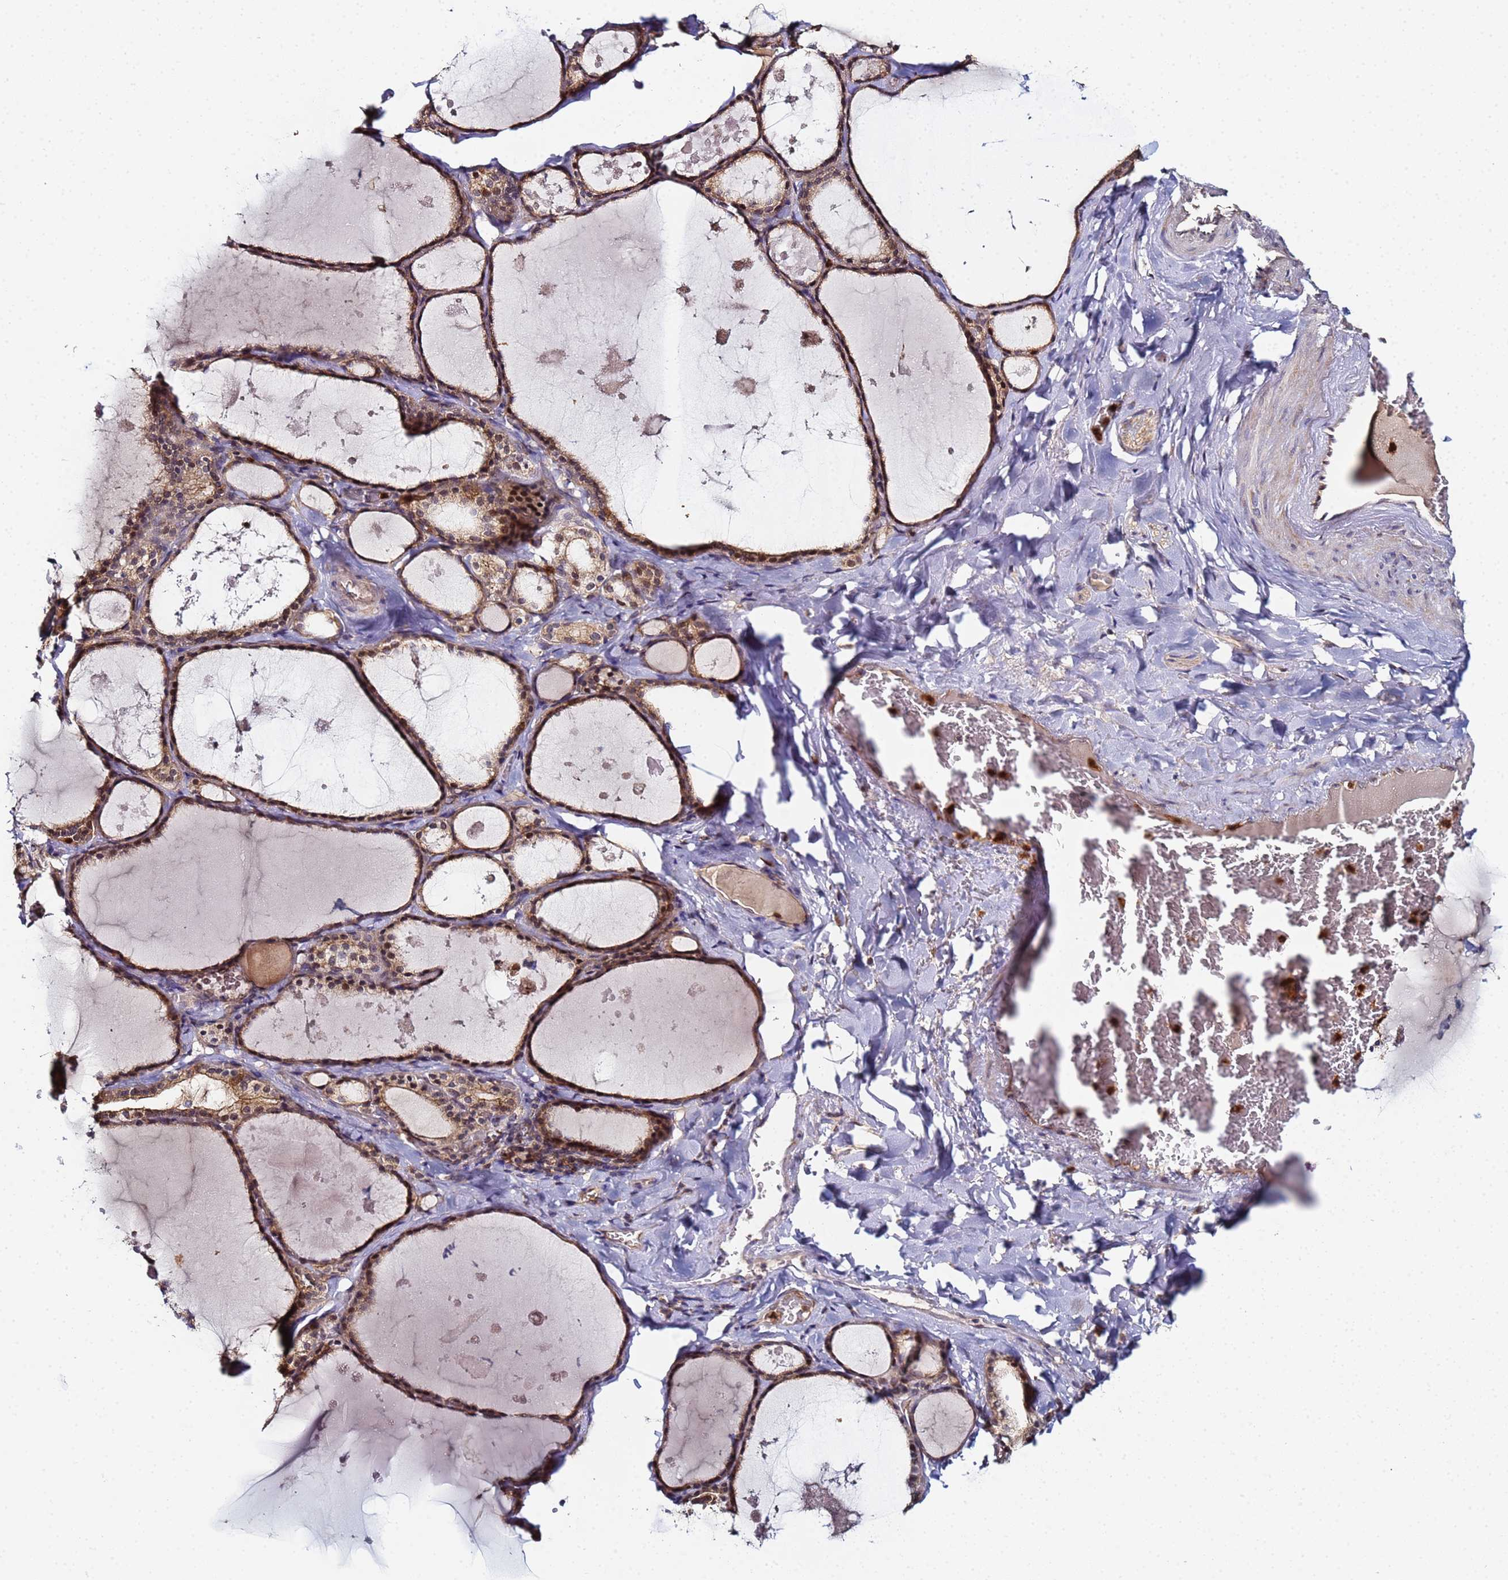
{"staining": {"intensity": "moderate", "quantity": ">75%", "location": "cytoplasmic/membranous,nuclear"}, "tissue": "thyroid gland", "cell_type": "Glandular cells", "image_type": "normal", "snomed": [{"axis": "morphology", "description": "Normal tissue, NOS"}, {"axis": "topography", "description": "Thyroid gland"}], "caption": "A brown stain highlights moderate cytoplasmic/membranous,nuclear positivity of a protein in glandular cells of normal thyroid gland. (Stains: DAB (3,3'-diaminobenzidine) in brown, nuclei in blue, Microscopy: brightfield microscopy at high magnification).", "gene": "CCDC127", "patient": {"sex": "male", "age": 56}}